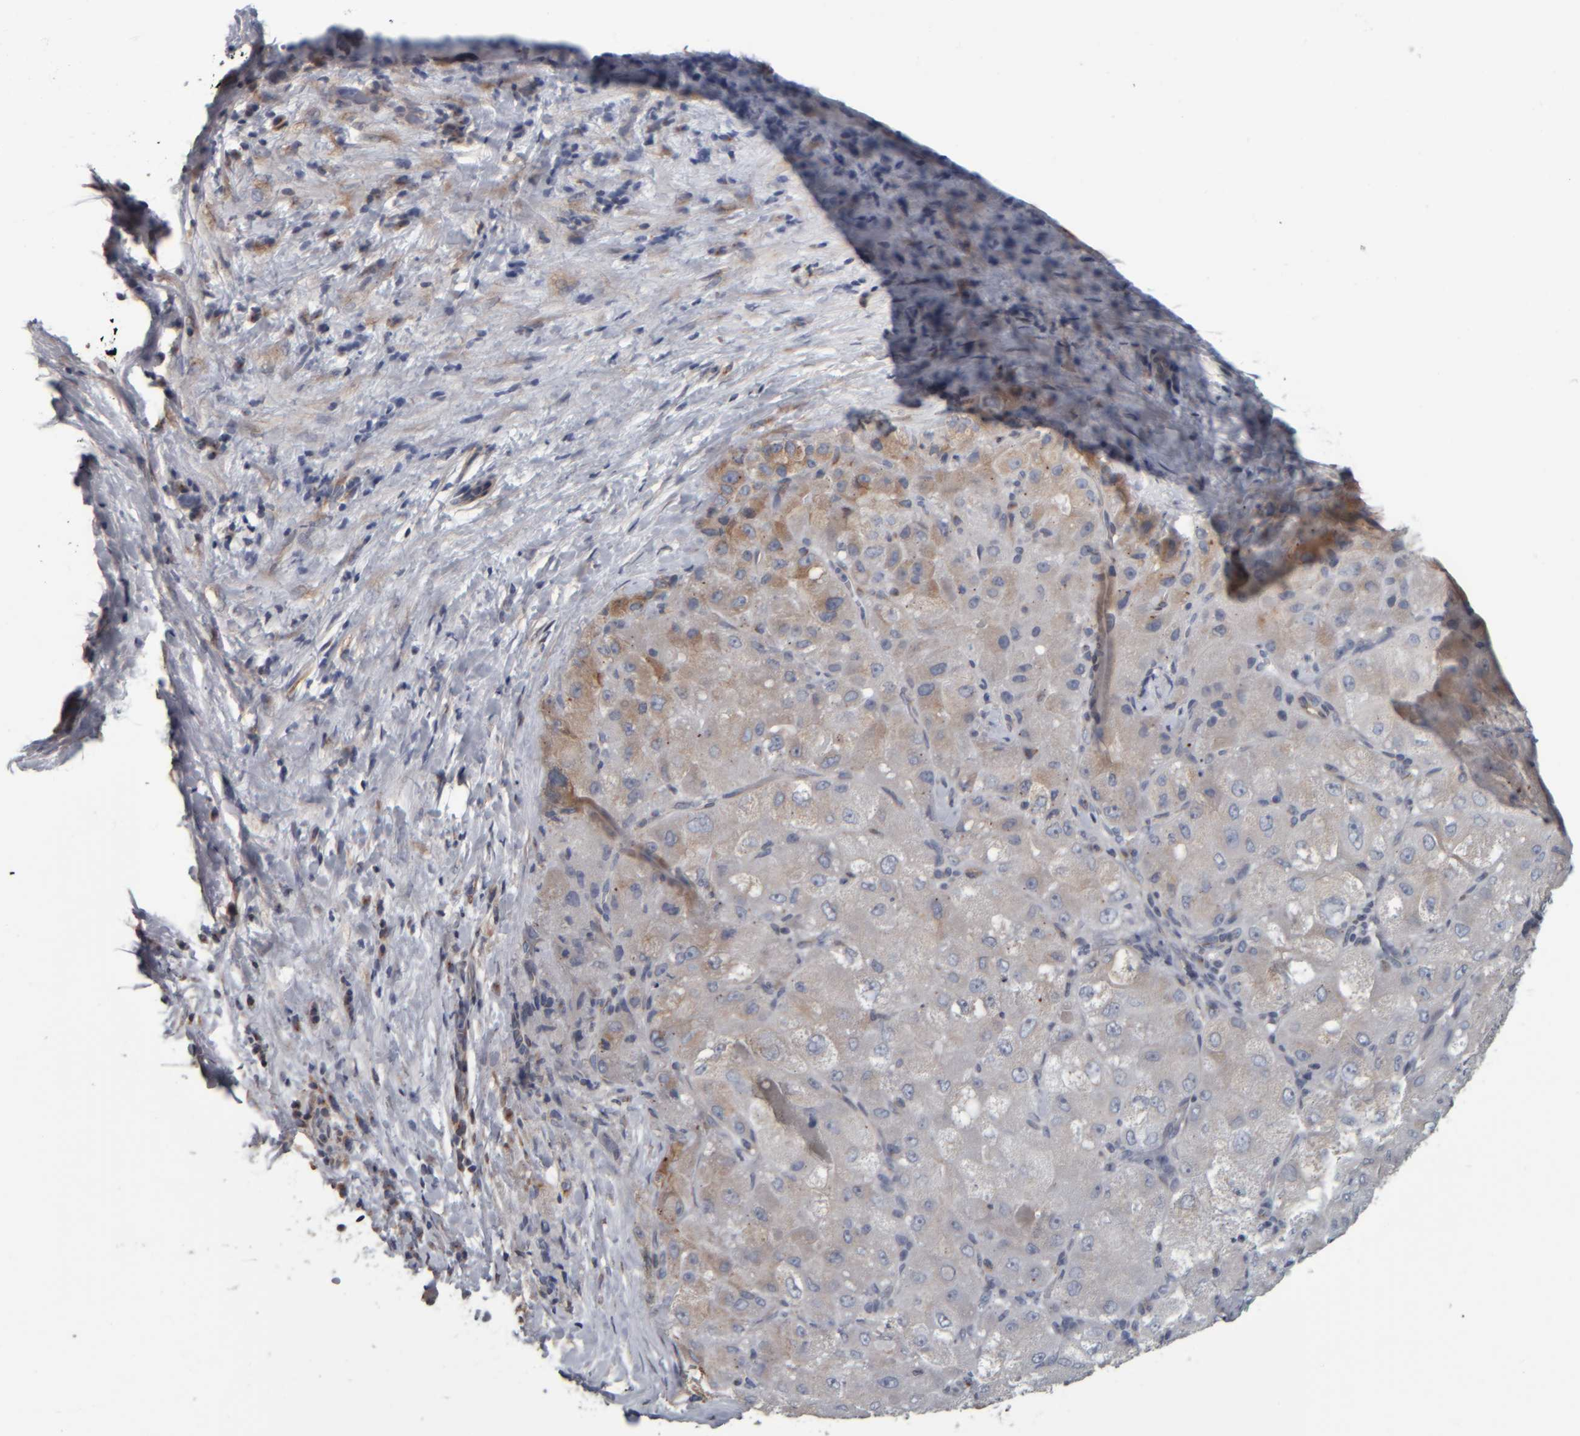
{"staining": {"intensity": "weak", "quantity": "<25%", "location": "cytoplasmic/membranous"}, "tissue": "liver cancer", "cell_type": "Tumor cells", "image_type": "cancer", "snomed": [{"axis": "morphology", "description": "Carcinoma, Hepatocellular, NOS"}, {"axis": "topography", "description": "Liver"}], "caption": "Immunohistochemistry (IHC) of hepatocellular carcinoma (liver) displays no staining in tumor cells.", "gene": "CAVIN4", "patient": {"sex": "male", "age": 80}}